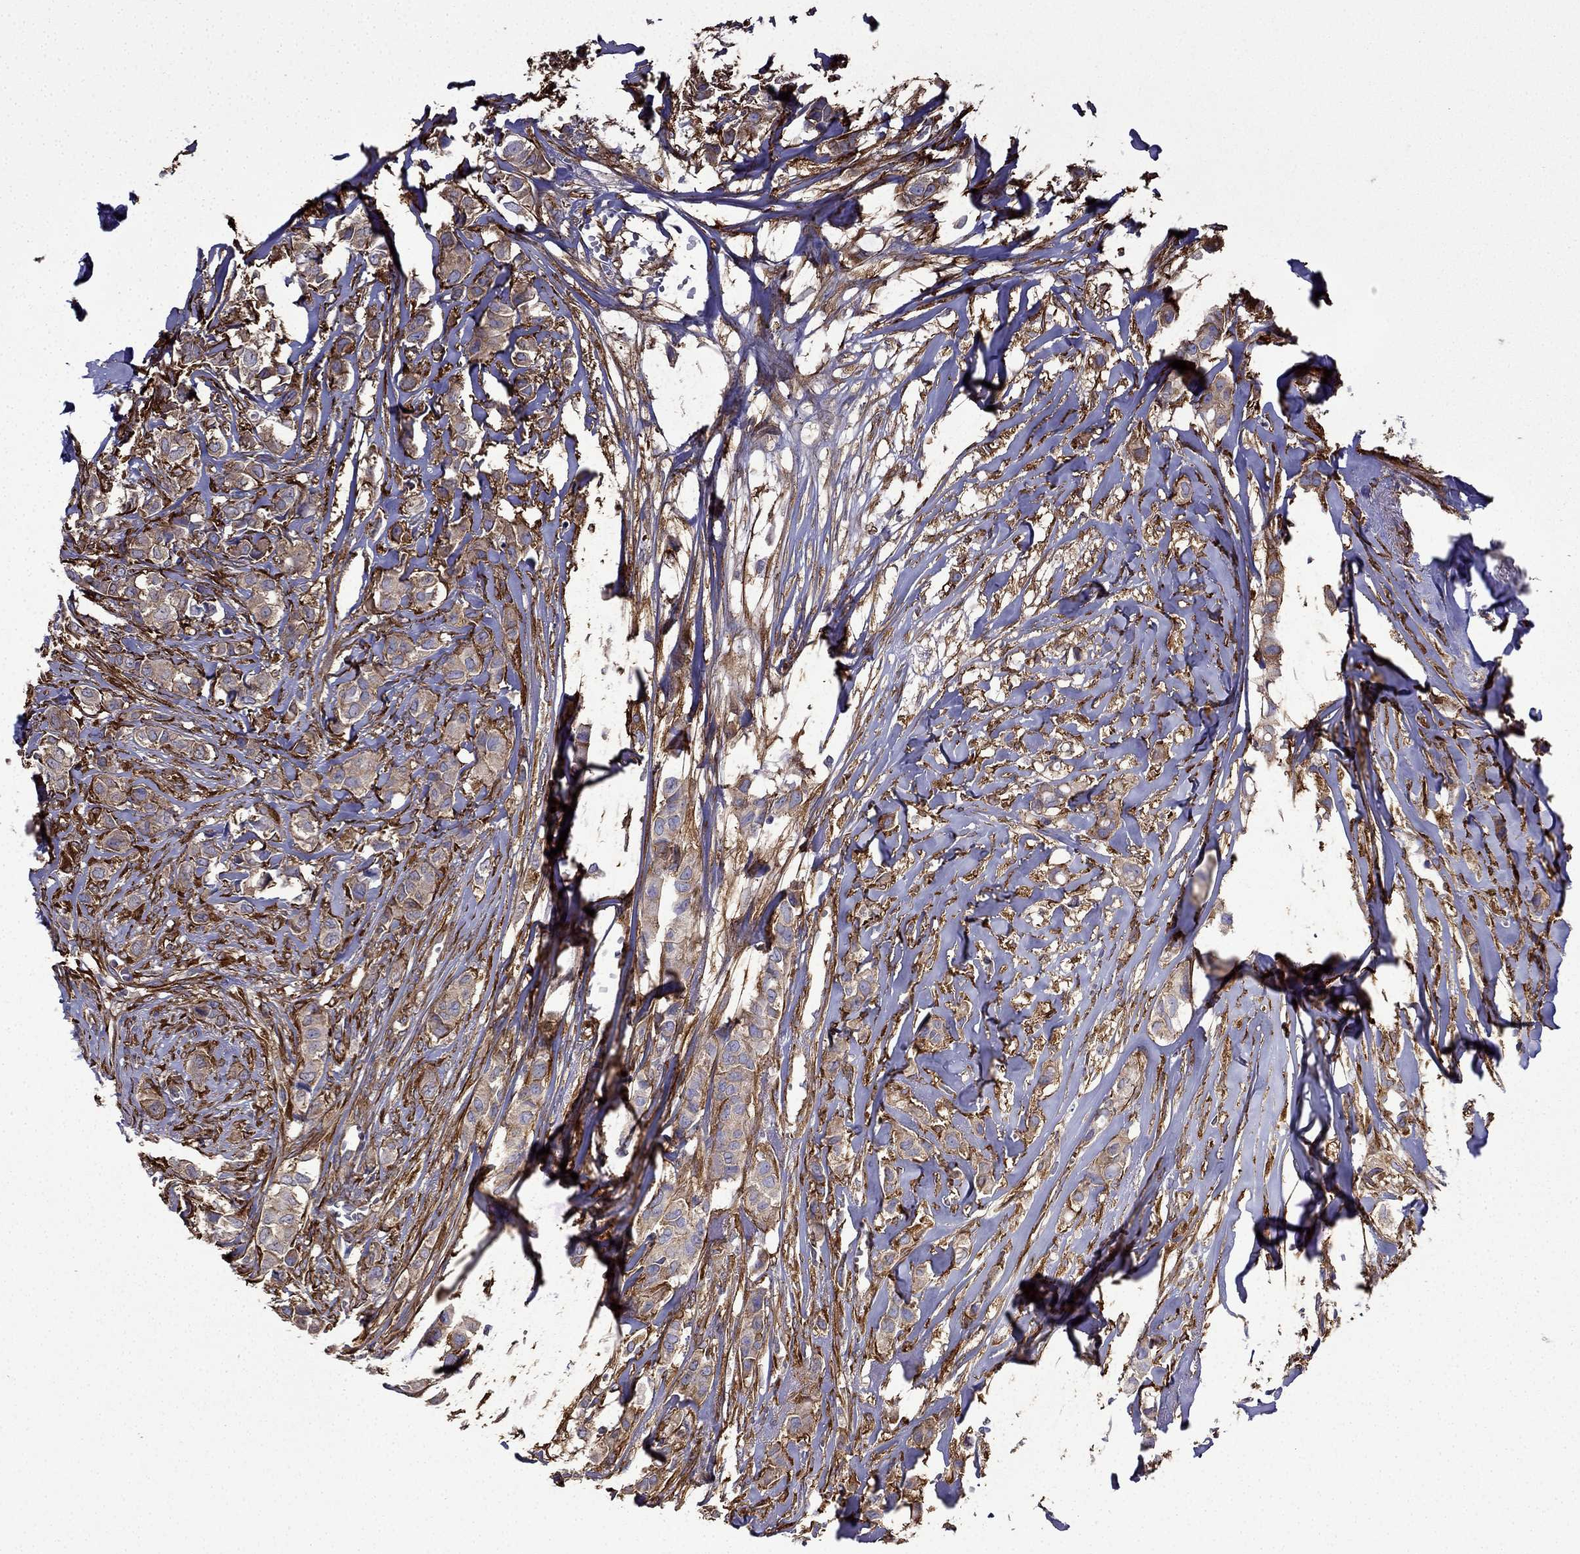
{"staining": {"intensity": "moderate", "quantity": ">75%", "location": "cytoplasmic/membranous"}, "tissue": "breast cancer", "cell_type": "Tumor cells", "image_type": "cancer", "snomed": [{"axis": "morphology", "description": "Duct carcinoma"}, {"axis": "topography", "description": "Breast"}], "caption": "Human breast cancer (intraductal carcinoma) stained with a brown dye exhibits moderate cytoplasmic/membranous positive positivity in about >75% of tumor cells.", "gene": "MAP4", "patient": {"sex": "female", "age": 85}}